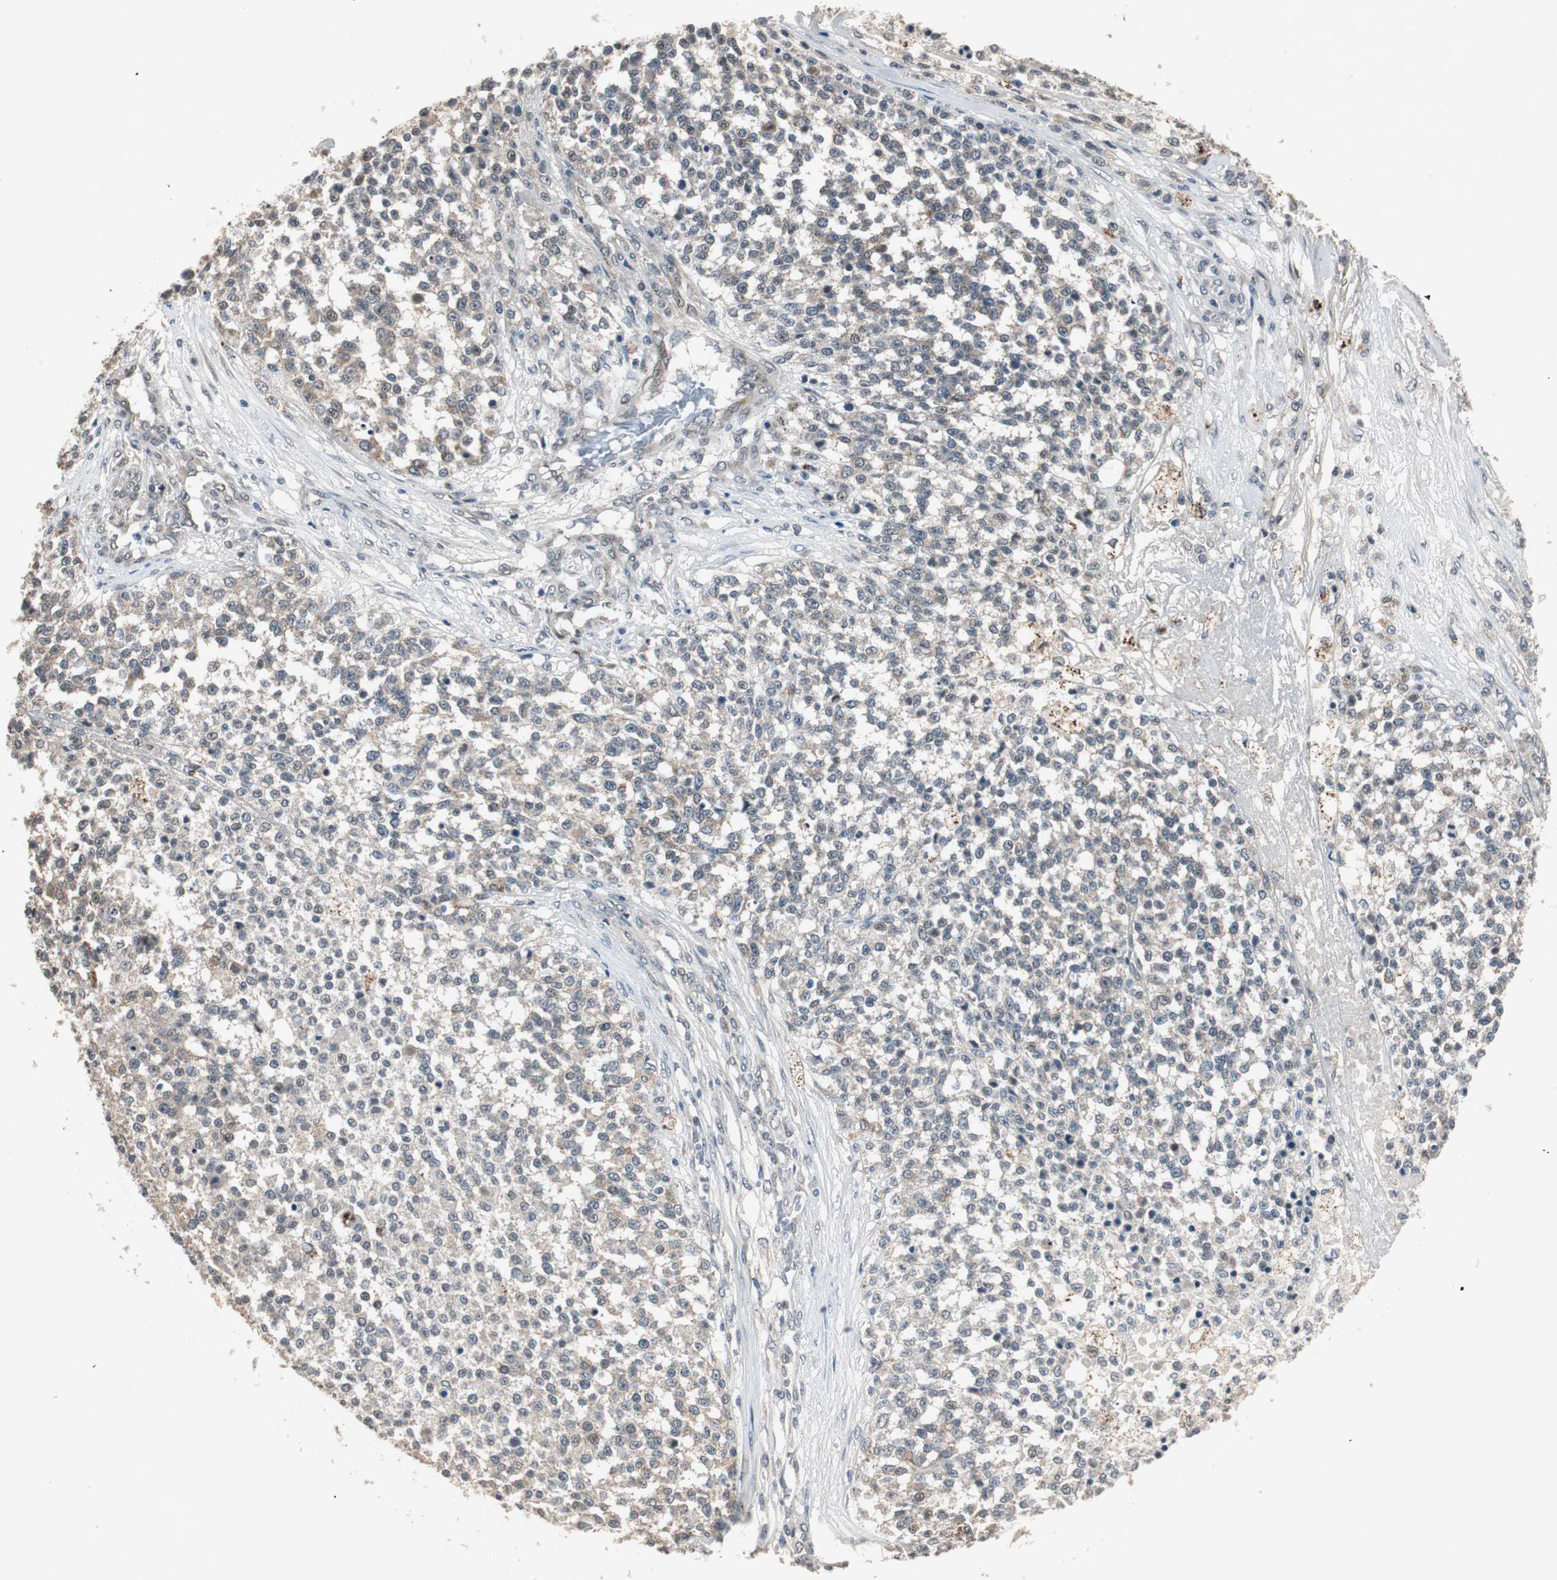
{"staining": {"intensity": "weak", "quantity": "25%-75%", "location": "cytoplasmic/membranous"}, "tissue": "testis cancer", "cell_type": "Tumor cells", "image_type": "cancer", "snomed": [{"axis": "morphology", "description": "Seminoma, NOS"}, {"axis": "topography", "description": "Testis"}], "caption": "Immunohistochemical staining of human testis cancer (seminoma) displays low levels of weak cytoplasmic/membranous protein expression in approximately 25%-75% of tumor cells. (IHC, brightfield microscopy, high magnification).", "gene": "BOLA1", "patient": {"sex": "male", "age": 59}}